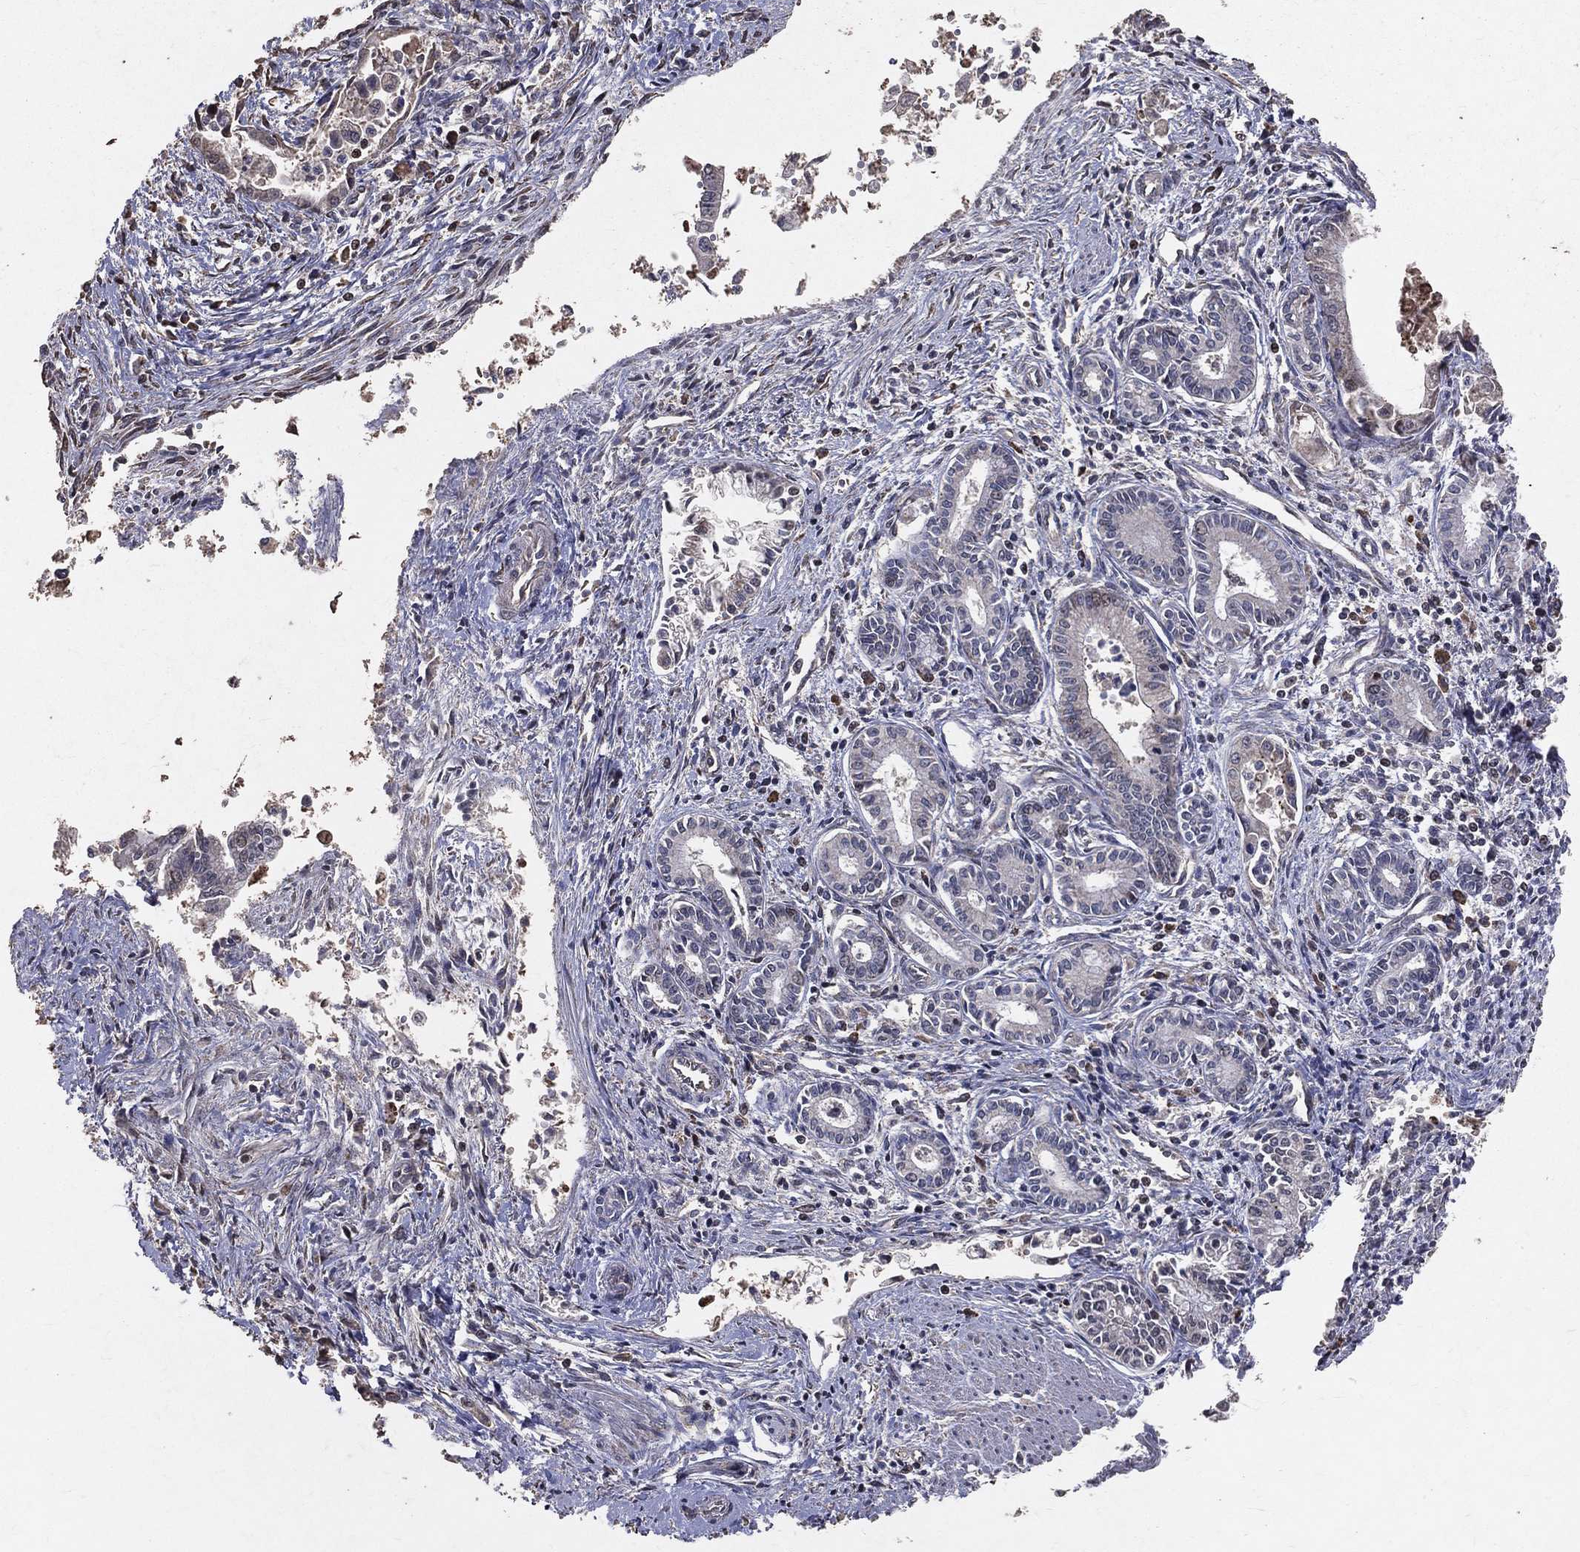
{"staining": {"intensity": "negative", "quantity": "none", "location": "none"}, "tissue": "pancreatic cancer", "cell_type": "Tumor cells", "image_type": "cancer", "snomed": [{"axis": "morphology", "description": "Adenocarcinoma, NOS"}, {"axis": "topography", "description": "Pancreas"}], "caption": "Adenocarcinoma (pancreatic) stained for a protein using immunohistochemistry (IHC) displays no staining tumor cells.", "gene": "LY6K", "patient": {"sex": "female", "age": 65}}